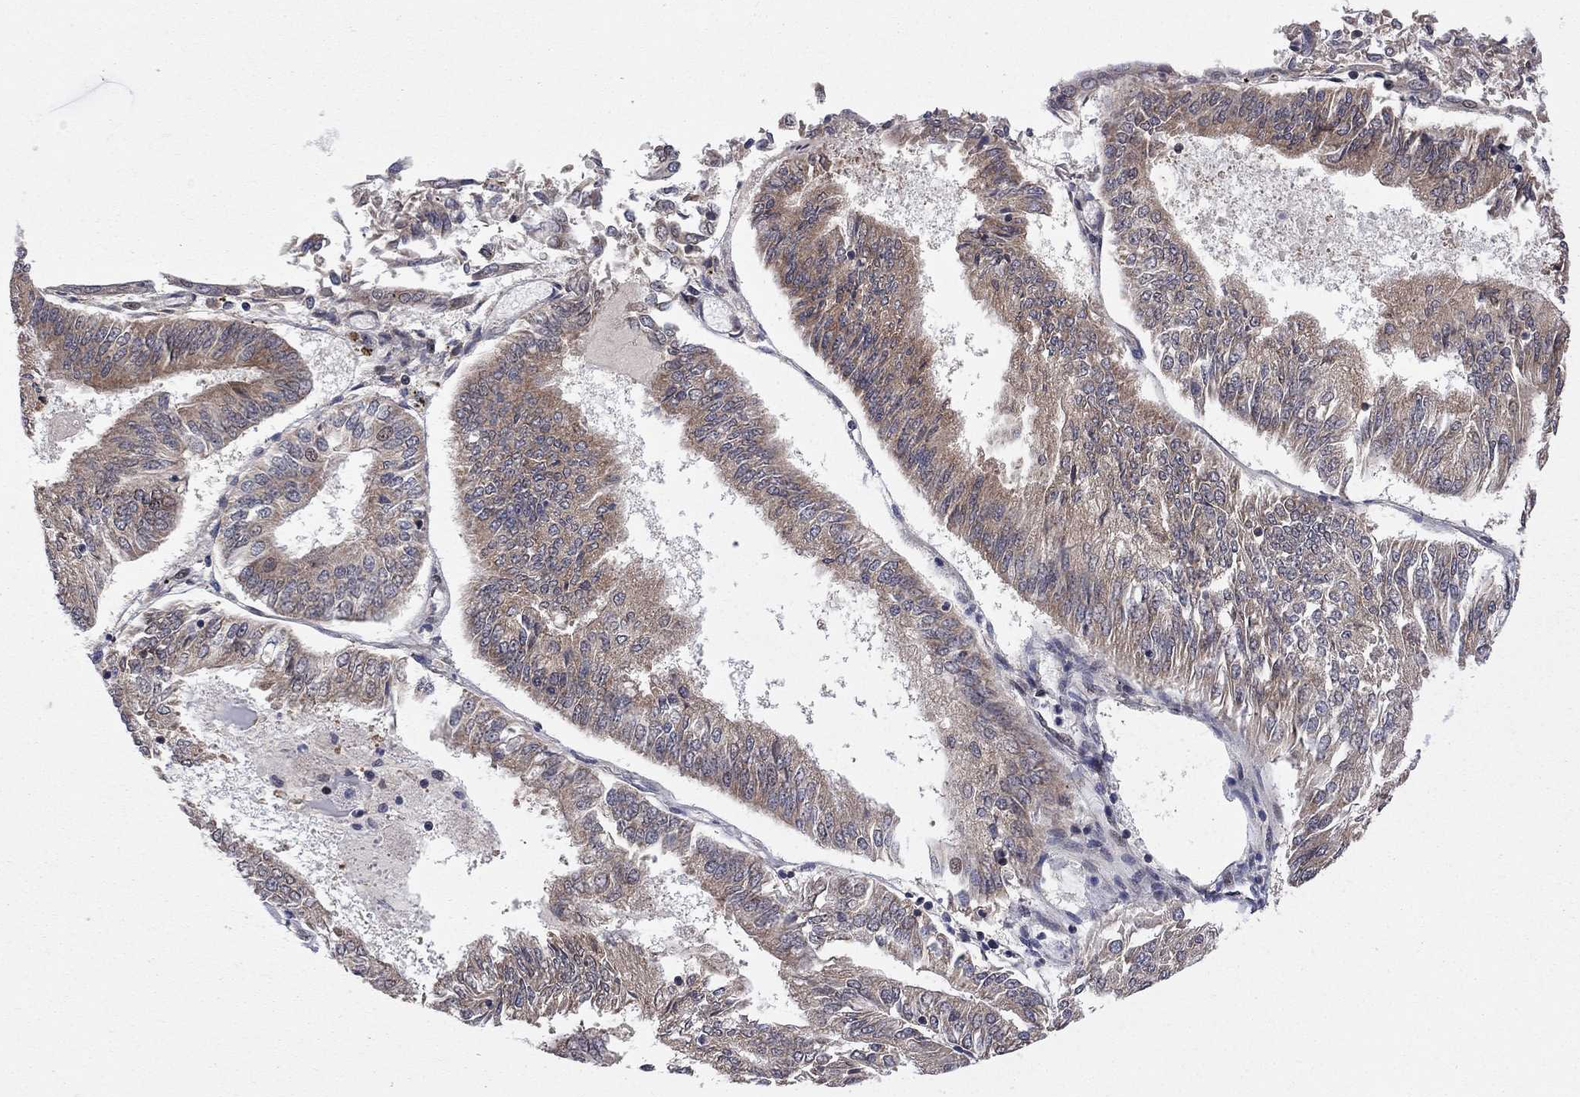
{"staining": {"intensity": "moderate", "quantity": ">75%", "location": "cytoplasmic/membranous"}, "tissue": "endometrial cancer", "cell_type": "Tumor cells", "image_type": "cancer", "snomed": [{"axis": "morphology", "description": "Adenocarcinoma, NOS"}, {"axis": "topography", "description": "Endometrium"}], "caption": "A micrograph of endometrial cancer stained for a protein exhibits moderate cytoplasmic/membranous brown staining in tumor cells. The staining was performed using DAB (3,3'-diaminobenzidine) to visualize the protein expression in brown, while the nuclei were stained in blue with hematoxylin (Magnification: 20x).", "gene": "CNOT11", "patient": {"sex": "female", "age": 58}}